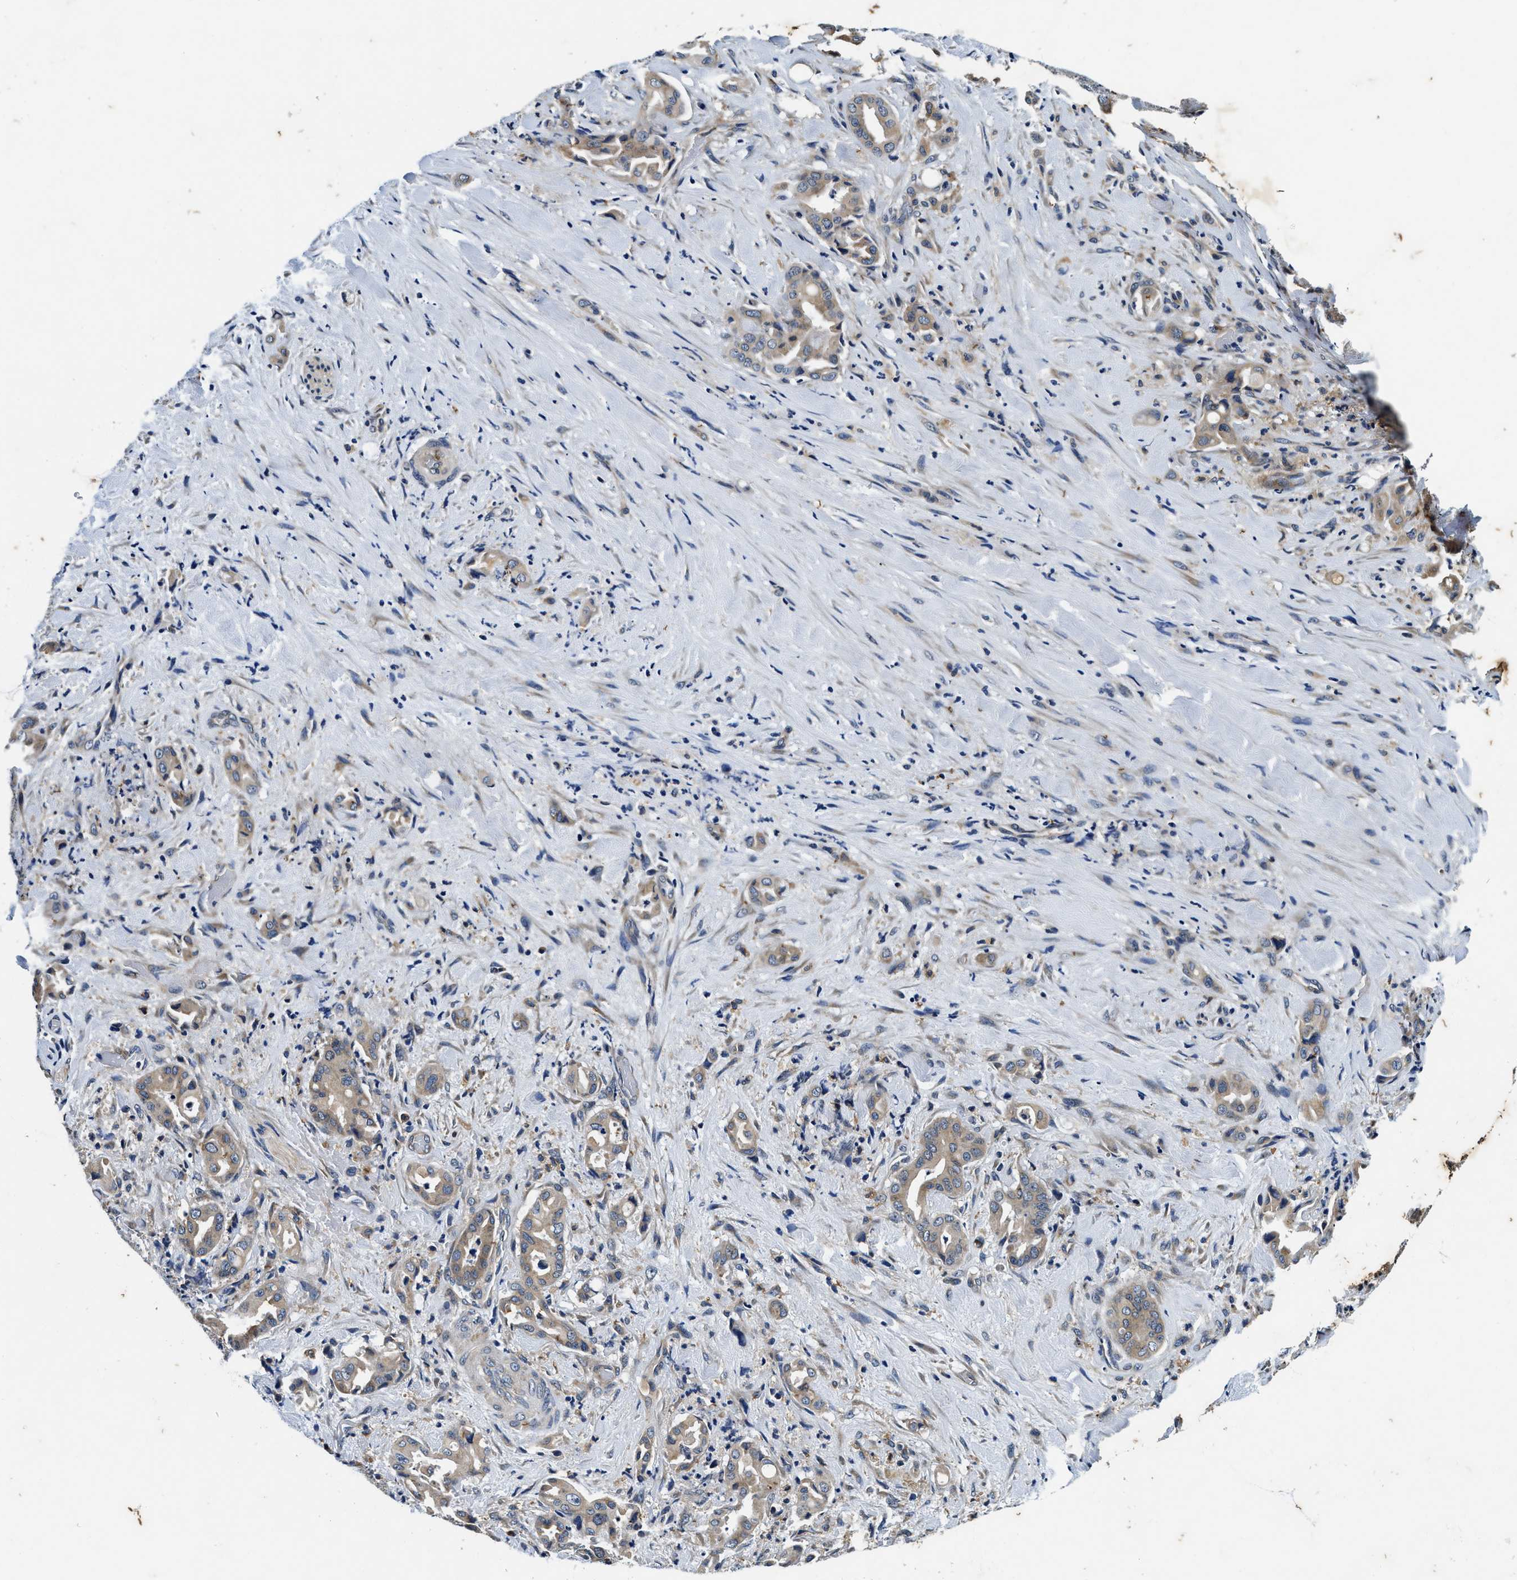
{"staining": {"intensity": "weak", "quantity": ">75%", "location": "cytoplasmic/membranous"}, "tissue": "liver cancer", "cell_type": "Tumor cells", "image_type": "cancer", "snomed": [{"axis": "morphology", "description": "Cholangiocarcinoma"}, {"axis": "topography", "description": "Liver"}], "caption": "Weak cytoplasmic/membranous expression is appreciated in approximately >75% of tumor cells in cholangiocarcinoma (liver).", "gene": "PI4KB", "patient": {"sex": "female", "age": 68}}